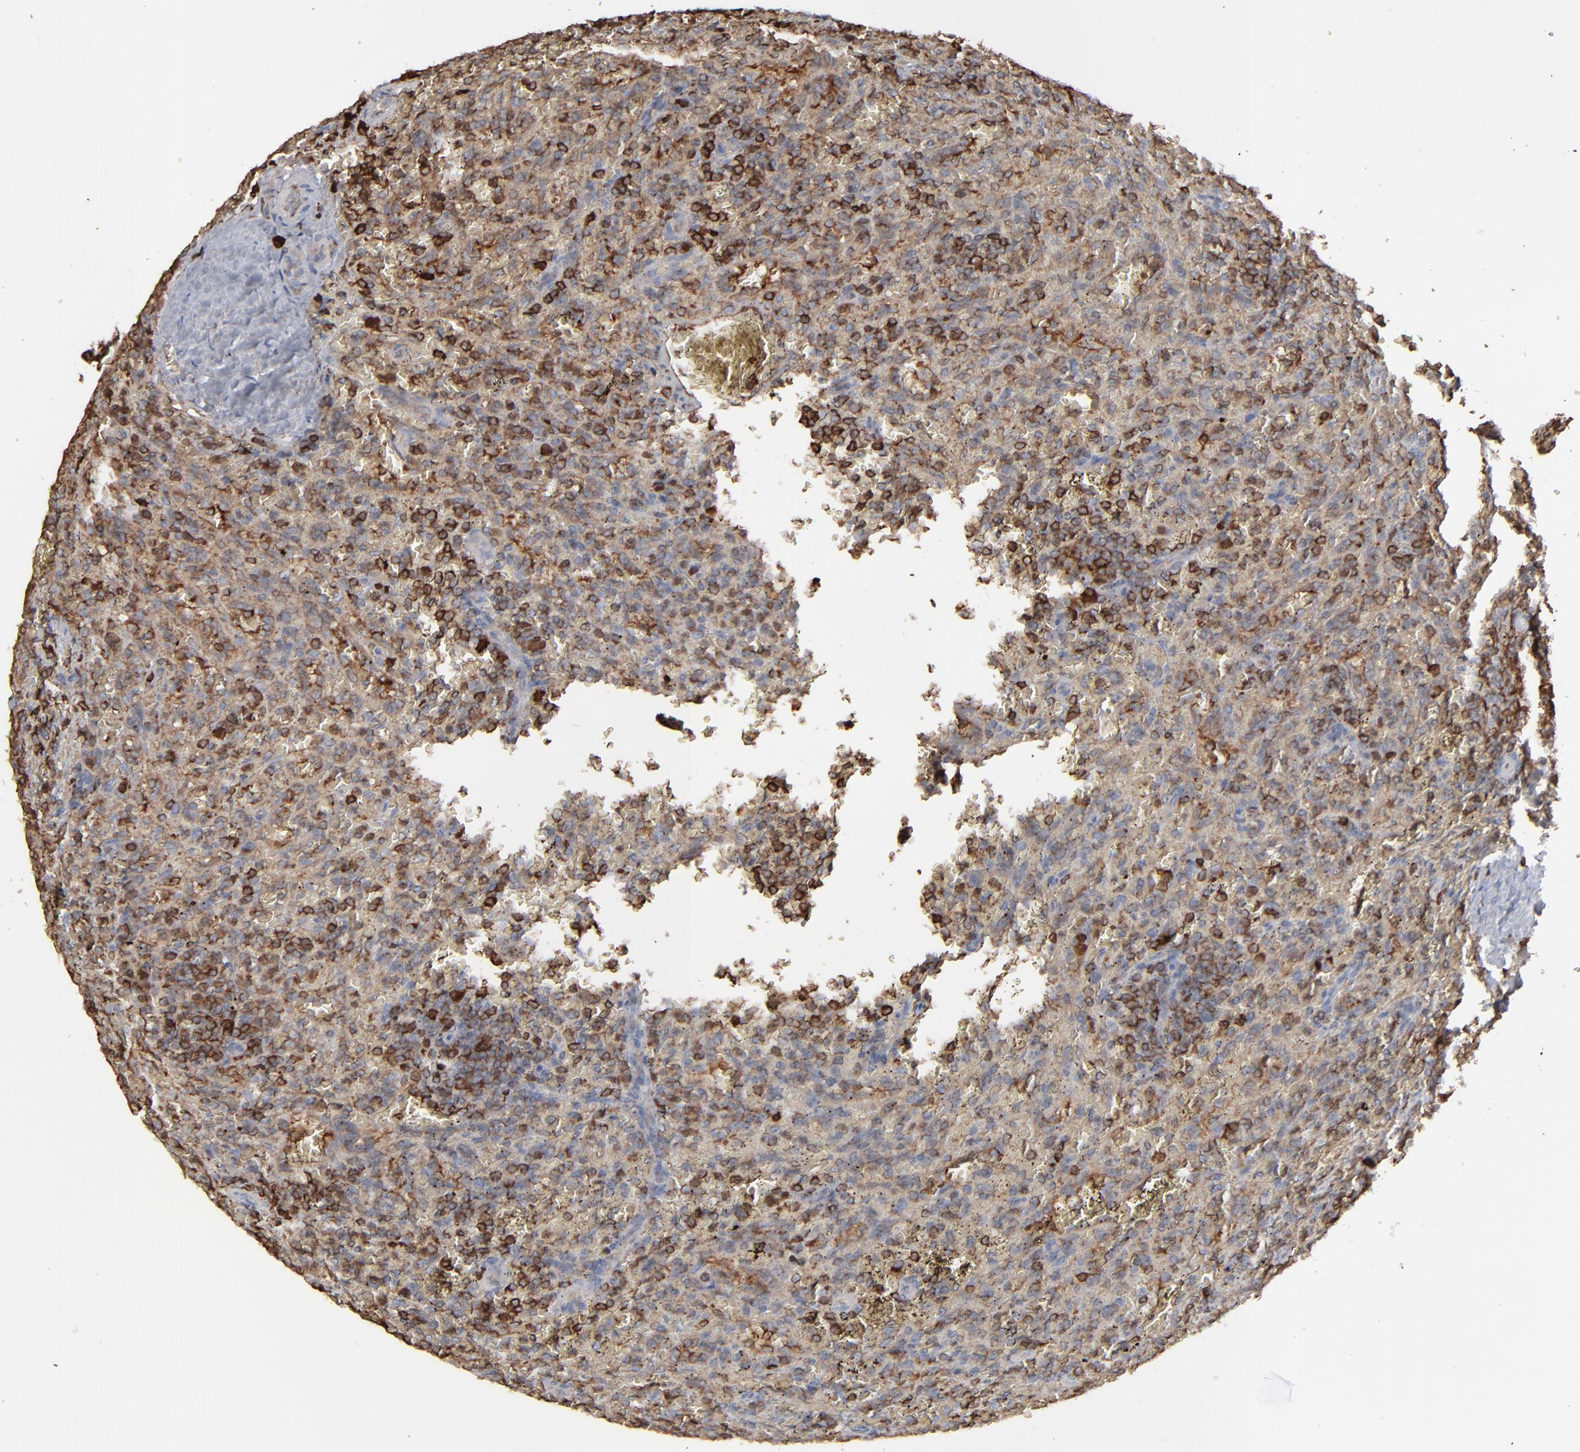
{"staining": {"intensity": "strong", "quantity": "25%-75%", "location": "cytoplasmic/membranous"}, "tissue": "lymphoma", "cell_type": "Tumor cells", "image_type": "cancer", "snomed": [{"axis": "morphology", "description": "Malignant lymphoma, non-Hodgkin's type, Low grade"}, {"axis": "topography", "description": "Spleen"}], "caption": "There is high levels of strong cytoplasmic/membranous staining in tumor cells of lymphoma, as demonstrated by immunohistochemical staining (brown color).", "gene": "NME1-NME2", "patient": {"sex": "female", "age": 64}}